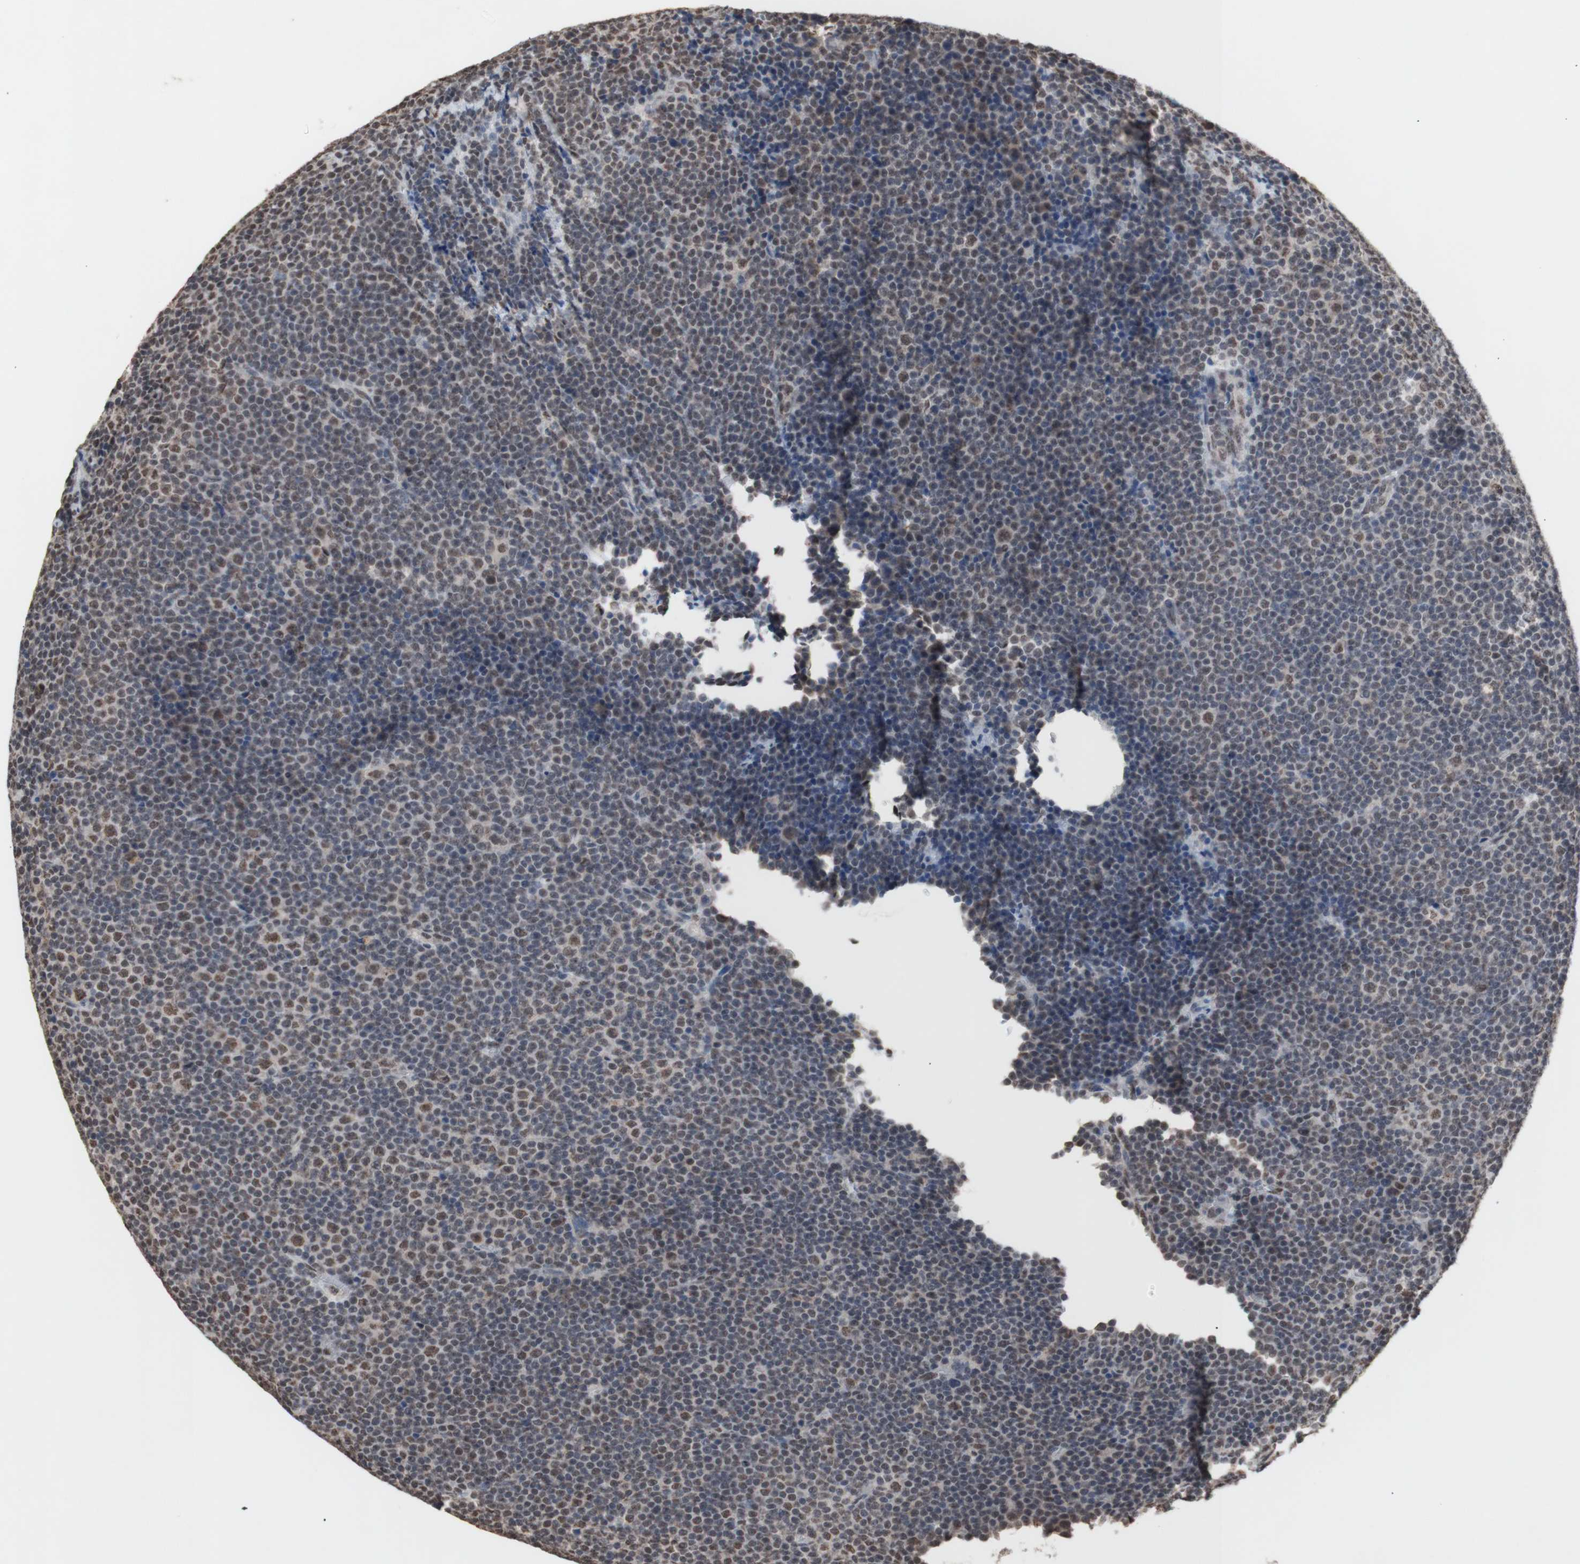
{"staining": {"intensity": "weak", "quantity": ">75%", "location": "nuclear"}, "tissue": "lymphoma", "cell_type": "Tumor cells", "image_type": "cancer", "snomed": [{"axis": "morphology", "description": "Malignant lymphoma, non-Hodgkin's type, Low grade"}, {"axis": "topography", "description": "Lymph node"}], "caption": "A histopathology image showing weak nuclear expression in approximately >75% of tumor cells in lymphoma, as visualized by brown immunohistochemical staining.", "gene": "SFPQ", "patient": {"sex": "female", "age": 67}}